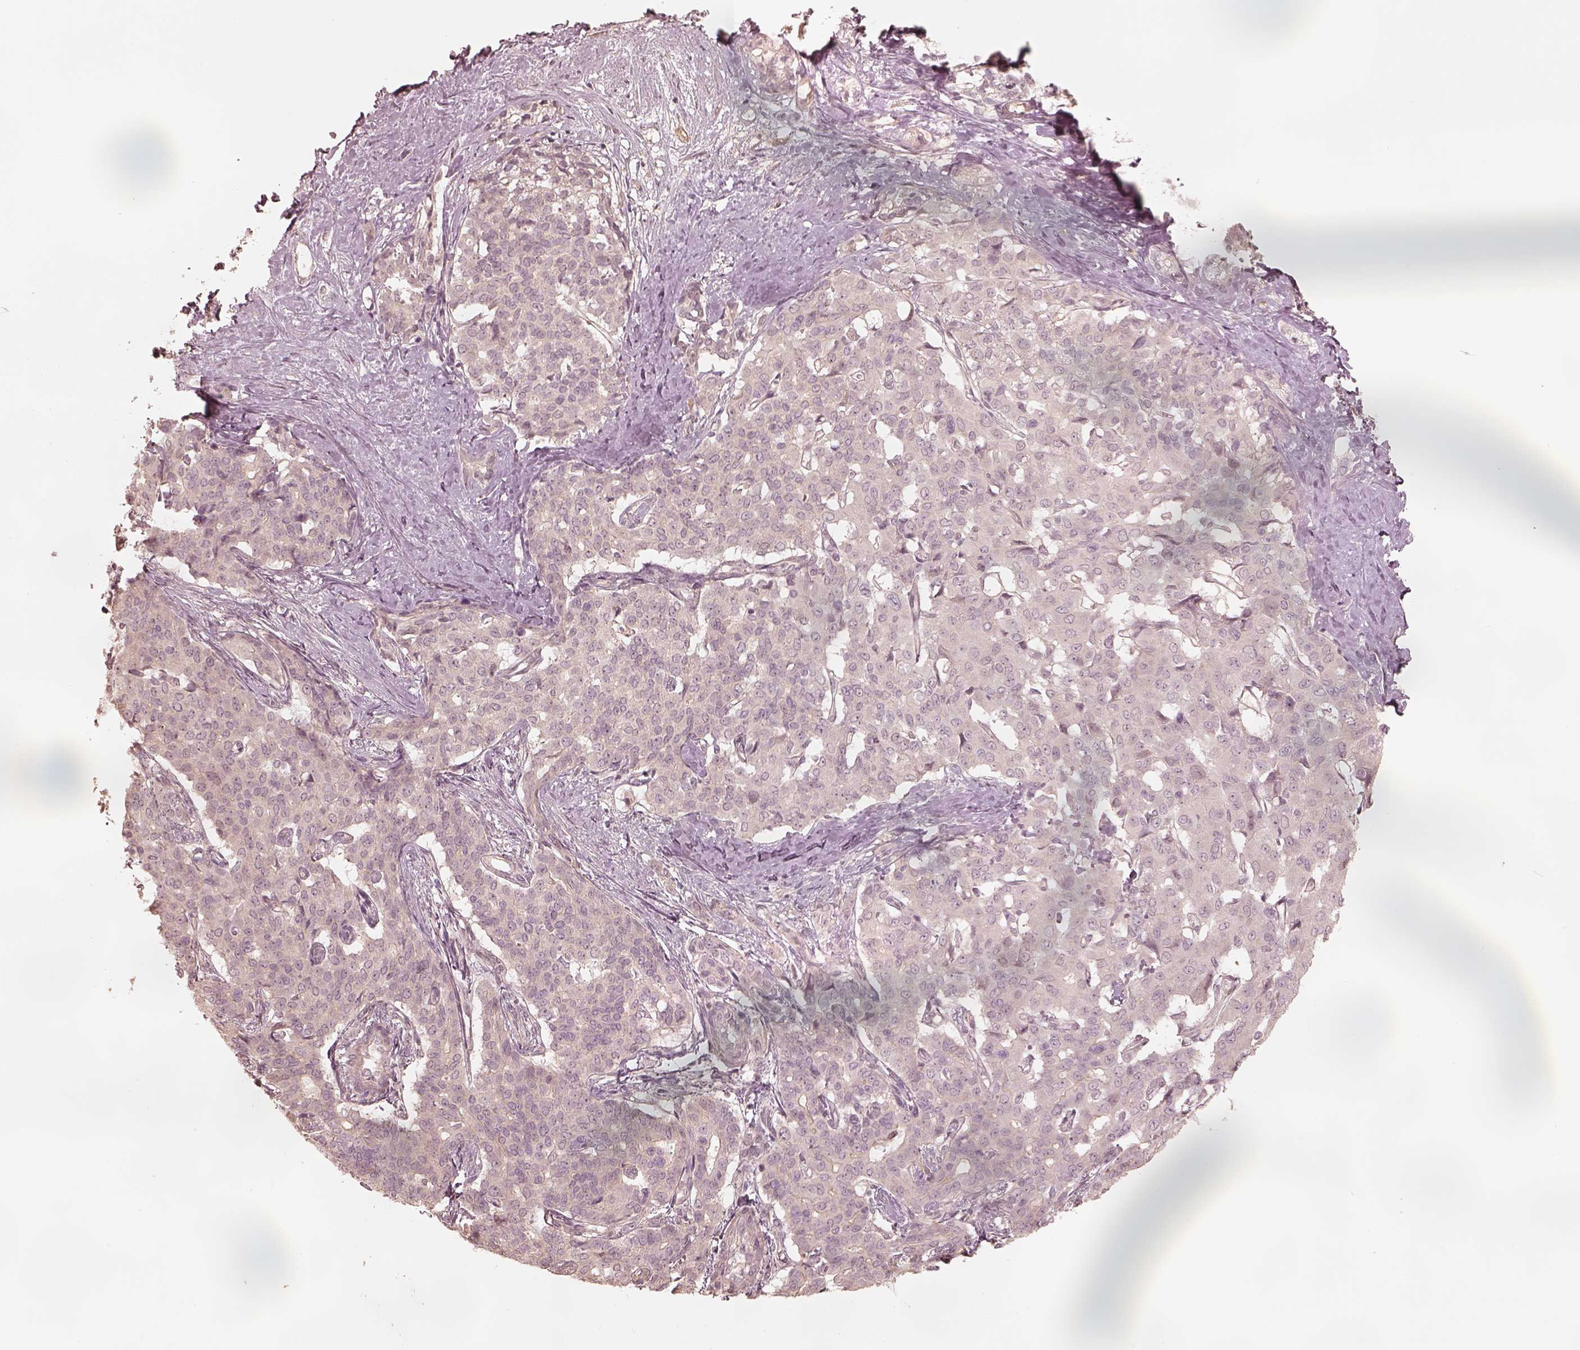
{"staining": {"intensity": "negative", "quantity": "none", "location": "none"}, "tissue": "liver cancer", "cell_type": "Tumor cells", "image_type": "cancer", "snomed": [{"axis": "morphology", "description": "Cholangiocarcinoma"}, {"axis": "topography", "description": "Liver"}], "caption": "A high-resolution micrograph shows immunohistochemistry staining of liver cholangiocarcinoma, which shows no significant staining in tumor cells. Brightfield microscopy of immunohistochemistry (IHC) stained with DAB (brown) and hematoxylin (blue), captured at high magnification.", "gene": "KIF5C", "patient": {"sex": "female", "age": 47}}